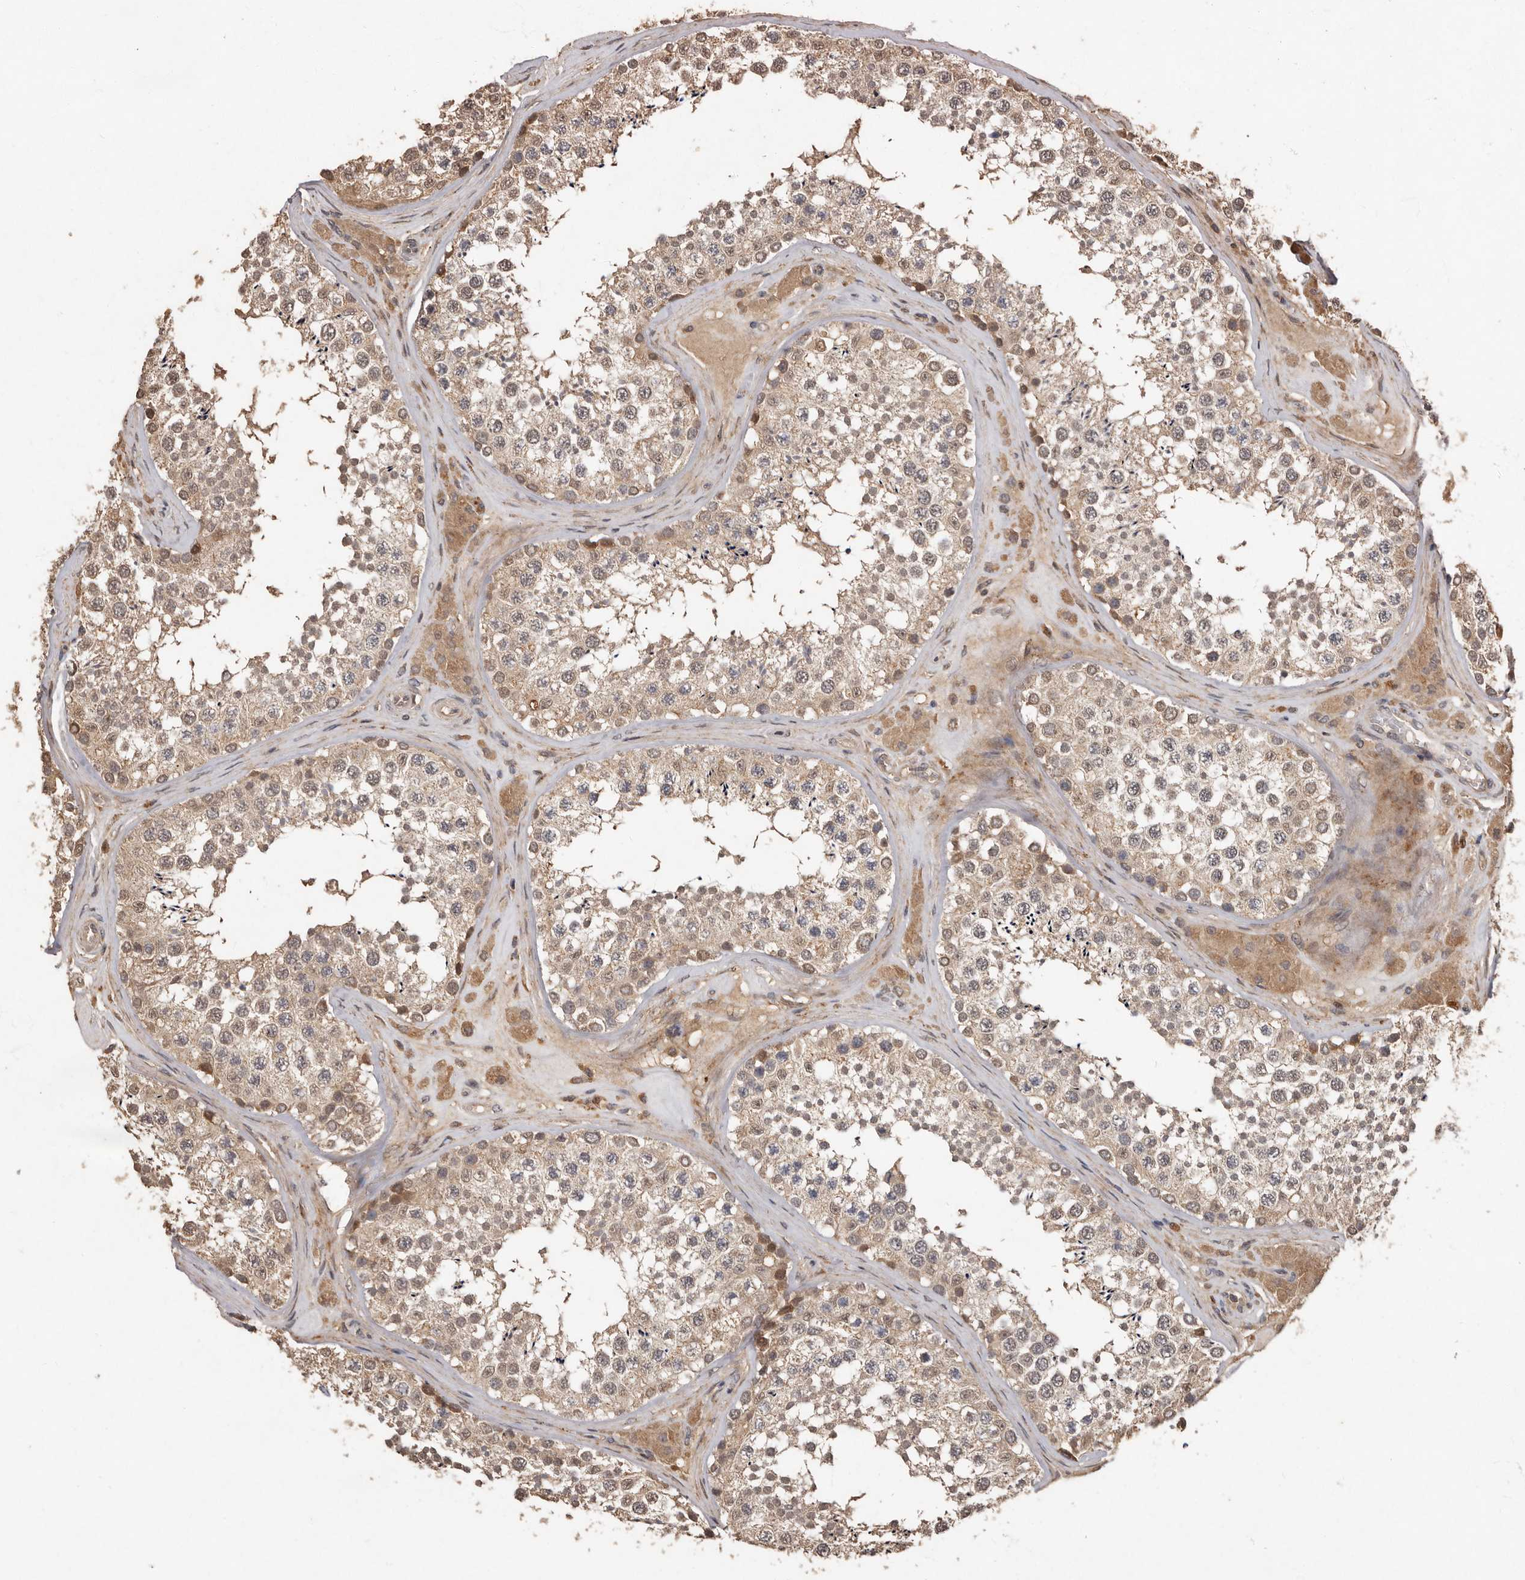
{"staining": {"intensity": "moderate", "quantity": ">75%", "location": "cytoplasmic/membranous"}, "tissue": "testis", "cell_type": "Cells in seminiferous ducts", "image_type": "normal", "snomed": [{"axis": "morphology", "description": "Normal tissue, NOS"}, {"axis": "topography", "description": "Testis"}], "caption": "Cells in seminiferous ducts display medium levels of moderate cytoplasmic/membranous staining in about >75% of cells in unremarkable human testis.", "gene": "KIF26B", "patient": {"sex": "male", "age": 46}}